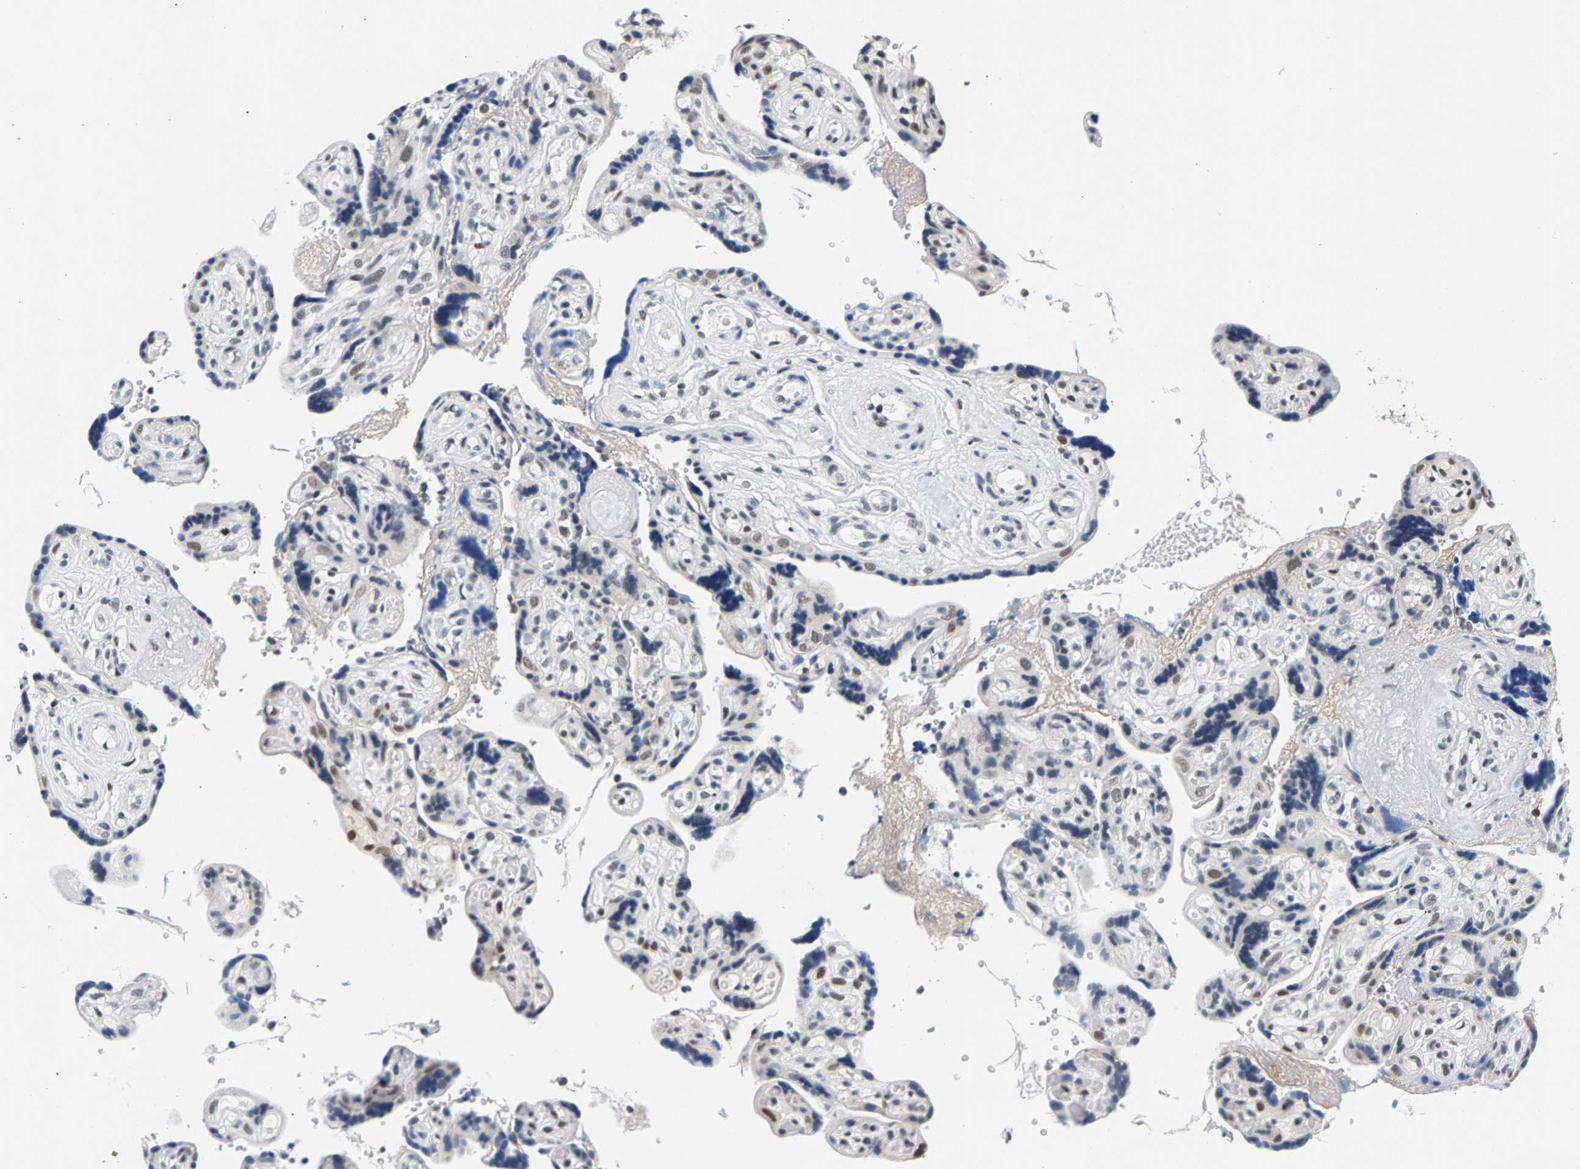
{"staining": {"intensity": "moderate", "quantity": "25%-75%", "location": "nuclear"}, "tissue": "placenta", "cell_type": "Decidual cells", "image_type": "normal", "snomed": [{"axis": "morphology", "description": "Normal tissue, NOS"}, {"axis": "topography", "description": "Placenta"}], "caption": "Protein expression by immunohistochemistry (IHC) shows moderate nuclear positivity in about 25%-75% of decidual cells in benign placenta.", "gene": "ATF2", "patient": {"sex": "female", "age": 30}}